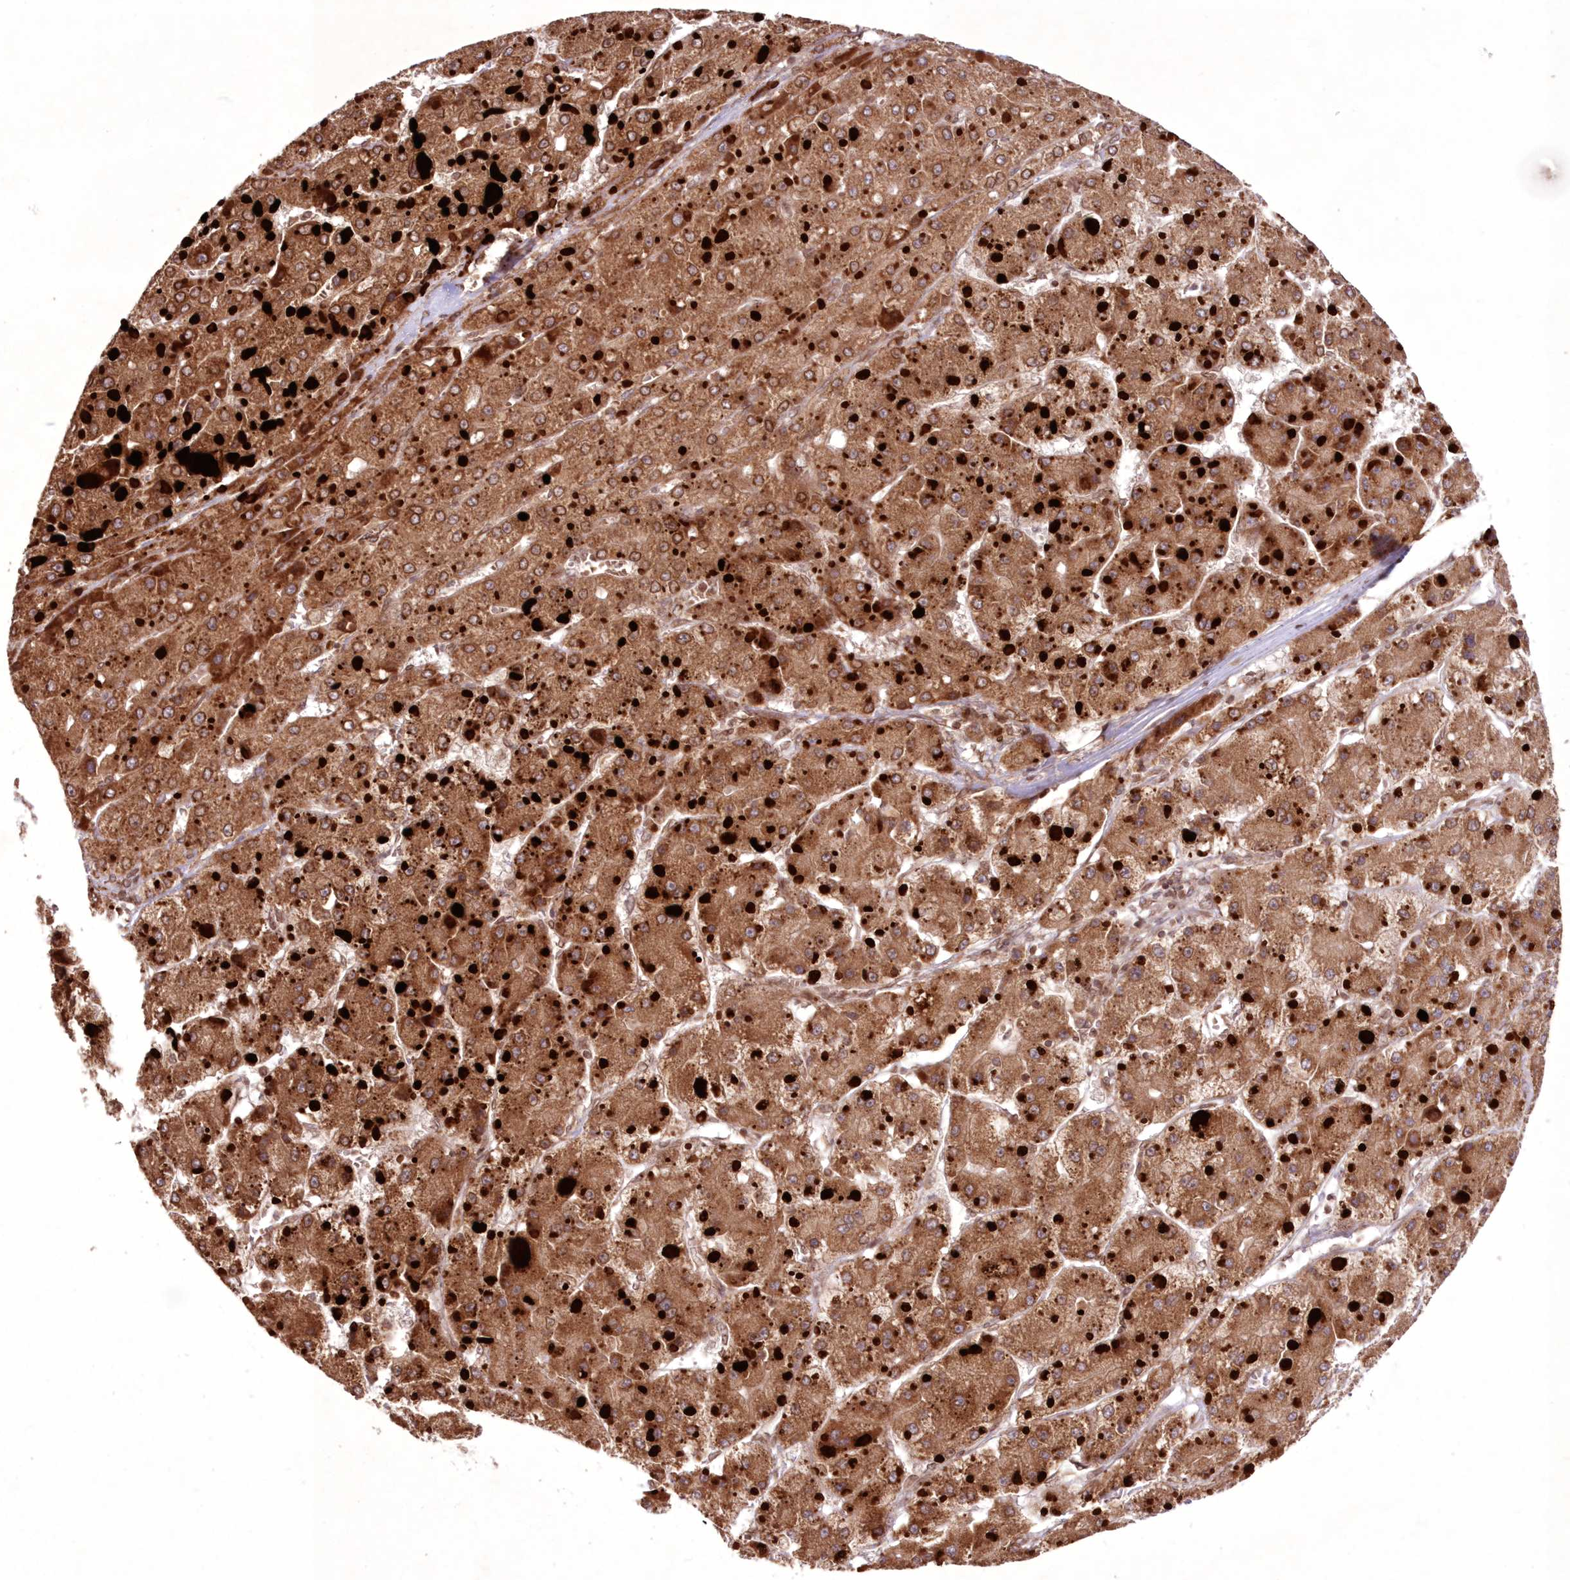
{"staining": {"intensity": "moderate", "quantity": ">75%", "location": "cytoplasmic/membranous"}, "tissue": "liver cancer", "cell_type": "Tumor cells", "image_type": "cancer", "snomed": [{"axis": "morphology", "description": "Carcinoma, Hepatocellular, NOS"}, {"axis": "topography", "description": "Liver"}], "caption": "Brown immunohistochemical staining in liver cancer (hepatocellular carcinoma) reveals moderate cytoplasmic/membranous staining in about >75% of tumor cells.", "gene": "DNAJC27", "patient": {"sex": "female", "age": 73}}